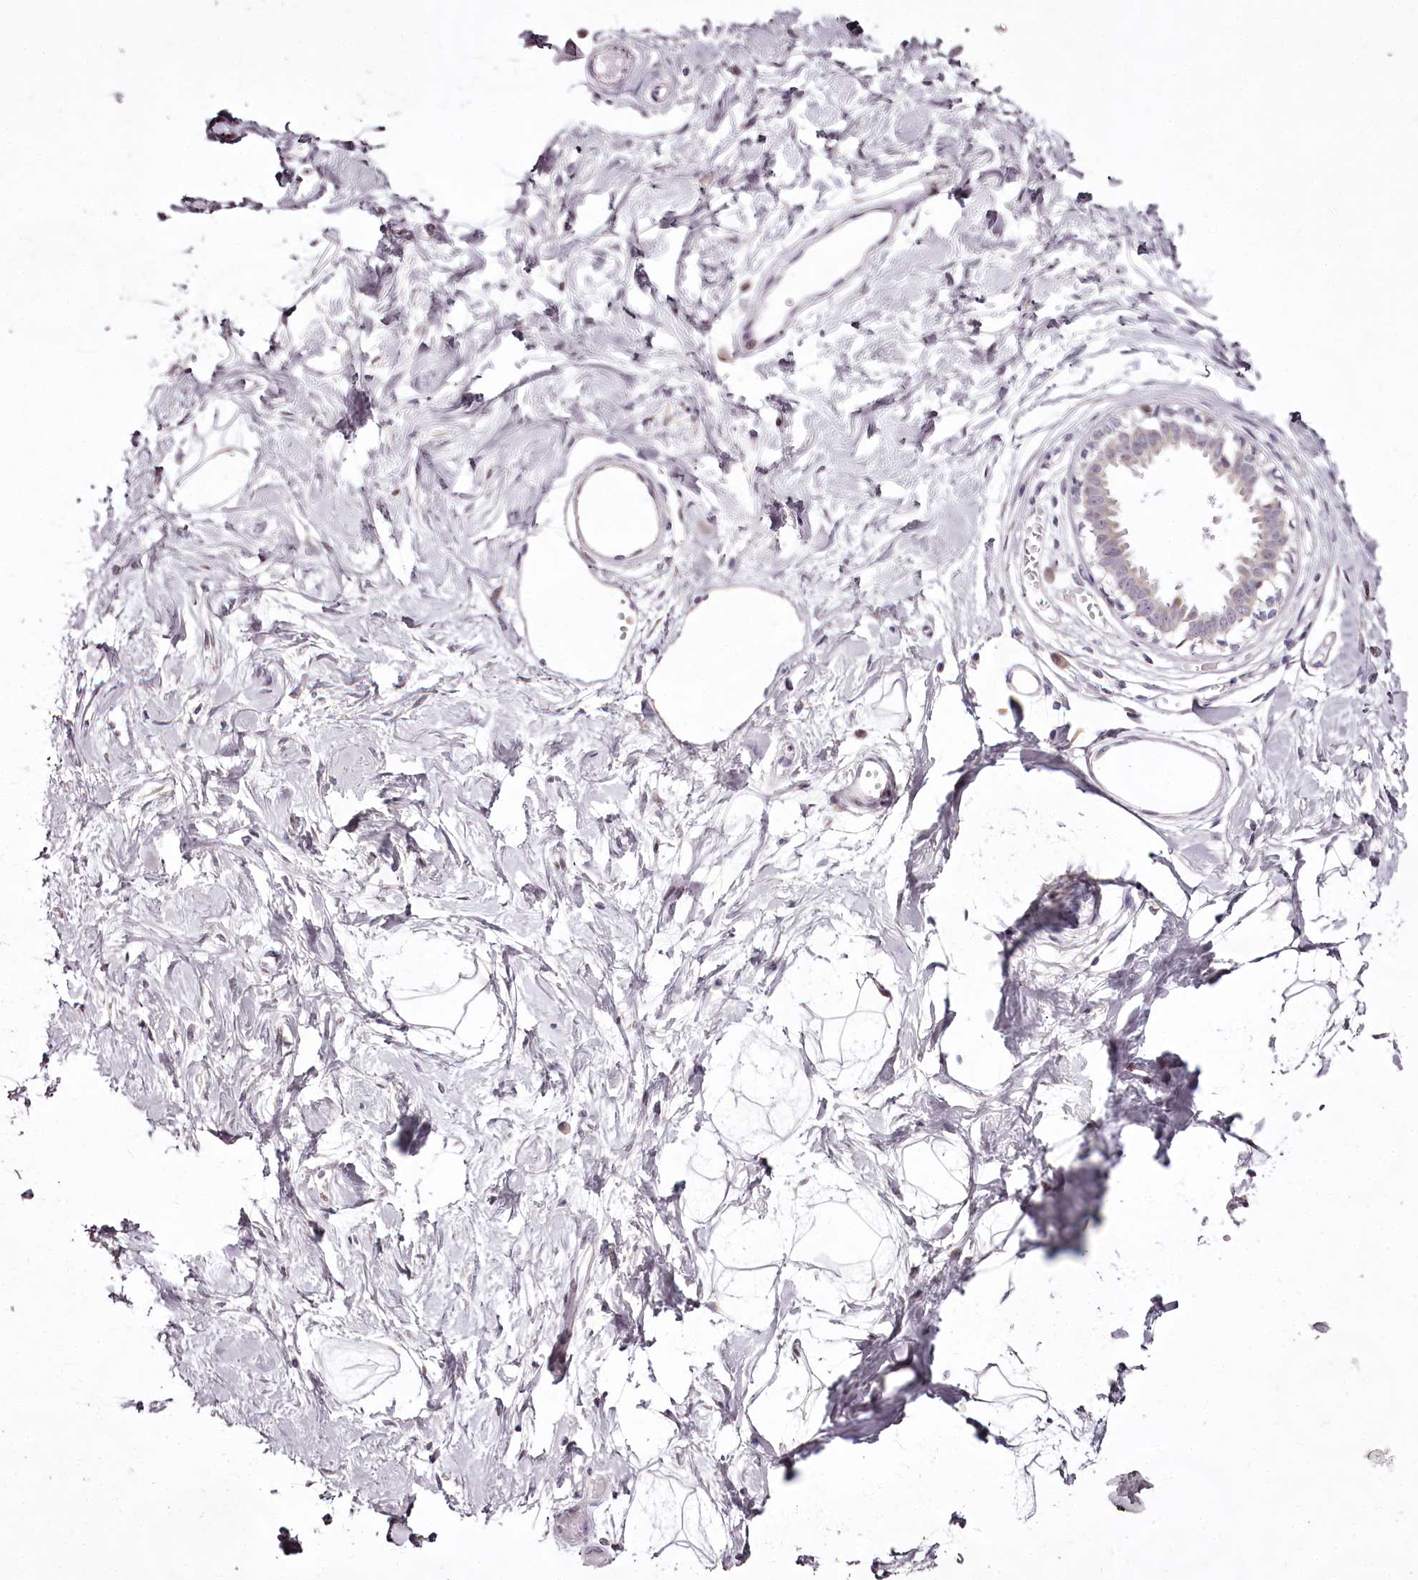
{"staining": {"intensity": "negative", "quantity": "none", "location": "none"}, "tissue": "breast", "cell_type": "Adipocytes", "image_type": "normal", "snomed": [{"axis": "morphology", "description": "Normal tissue, NOS"}, {"axis": "topography", "description": "Breast"}], "caption": "Human breast stained for a protein using immunohistochemistry exhibits no expression in adipocytes.", "gene": "C1orf56", "patient": {"sex": "female", "age": 45}}